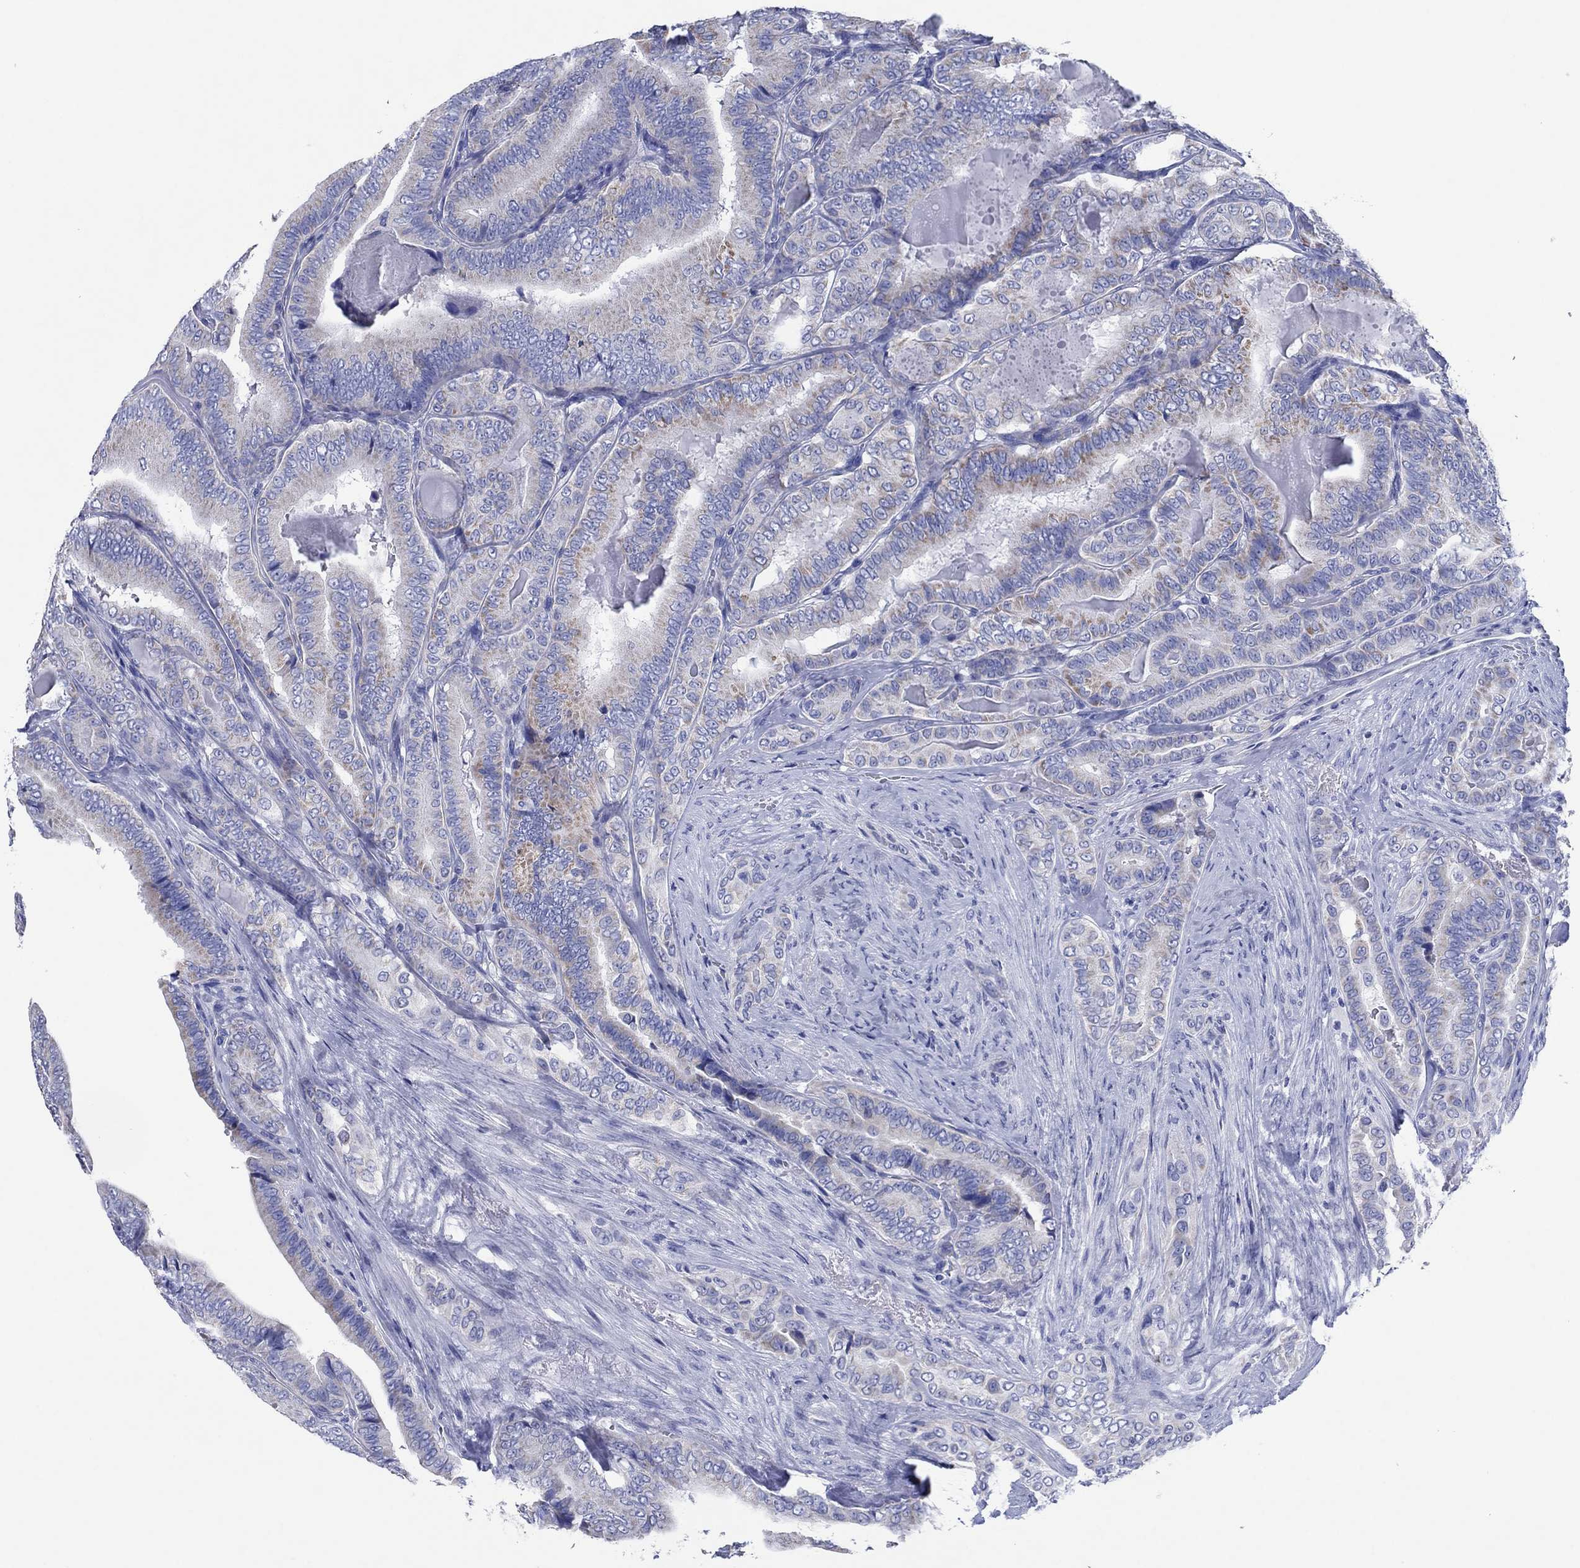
{"staining": {"intensity": "weak", "quantity": "25%-75%", "location": "cytoplasmic/membranous"}, "tissue": "thyroid cancer", "cell_type": "Tumor cells", "image_type": "cancer", "snomed": [{"axis": "morphology", "description": "Papillary adenocarcinoma, NOS"}, {"axis": "topography", "description": "Thyroid gland"}], "caption": "Brown immunohistochemical staining in human thyroid cancer displays weak cytoplasmic/membranous positivity in about 25%-75% of tumor cells. (DAB (3,3'-diaminobenzidine) IHC, brown staining for protein, blue staining for nuclei).", "gene": "HCRT", "patient": {"sex": "male", "age": 61}}